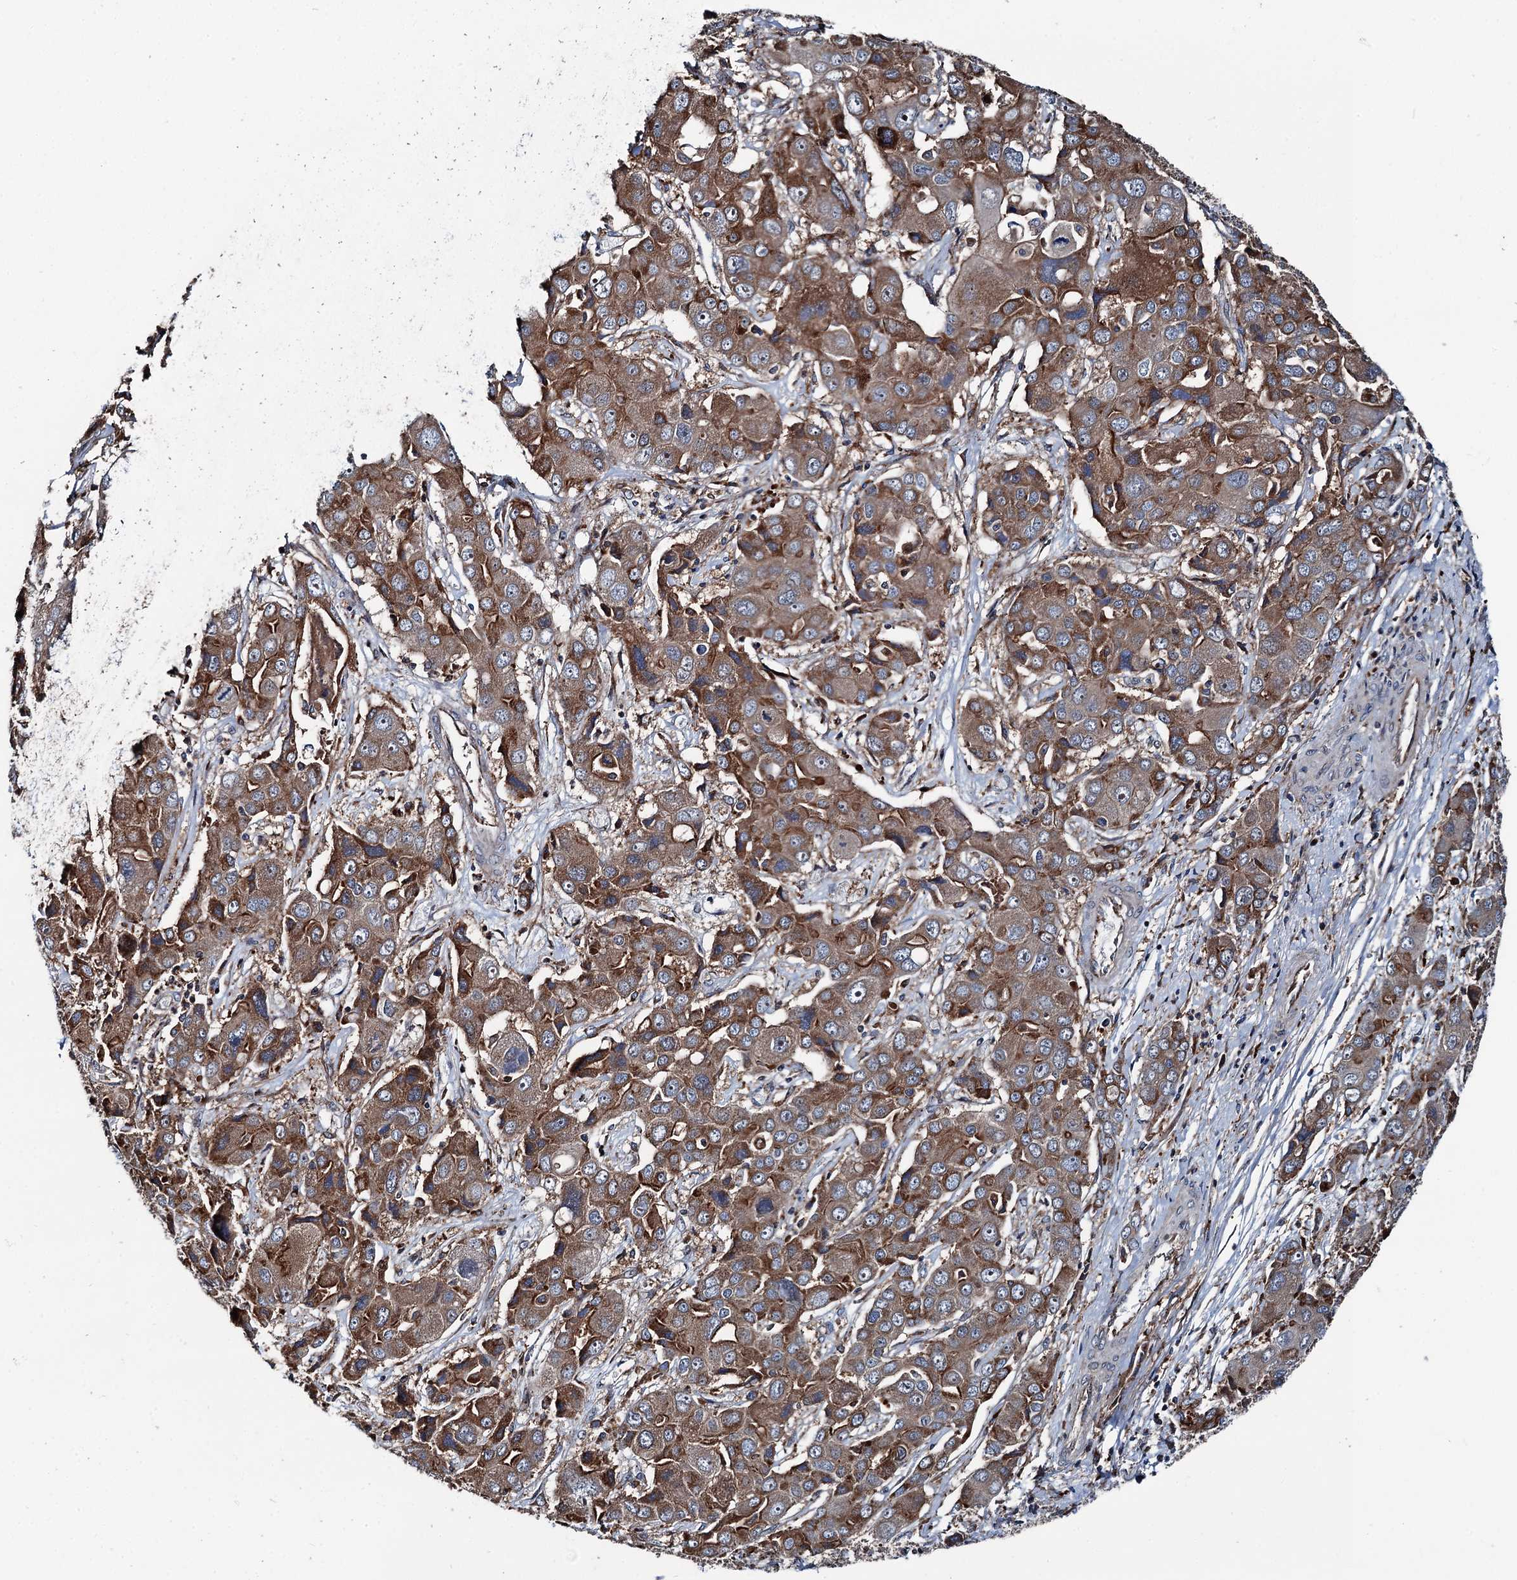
{"staining": {"intensity": "moderate", "quantity": ">75%", "location": "cytoplasmic/membranous"}, "tissue": "liver cancer", "cell_type": "Tumor cells", "image_type": "cancer", "snomed": [{"axis": "morphology", "description": "Cholangiocarcinoma"}, {"axis": "topography", "description": "Liver"}], "caption": "Liver cancer (cholangiocarcinoma) tissue displays moderate cytoplasmic/membranous expression in approximately >75% of tumor cells", "gene": "POLR1D", "patient": {"sex": "male", "age": 67}}